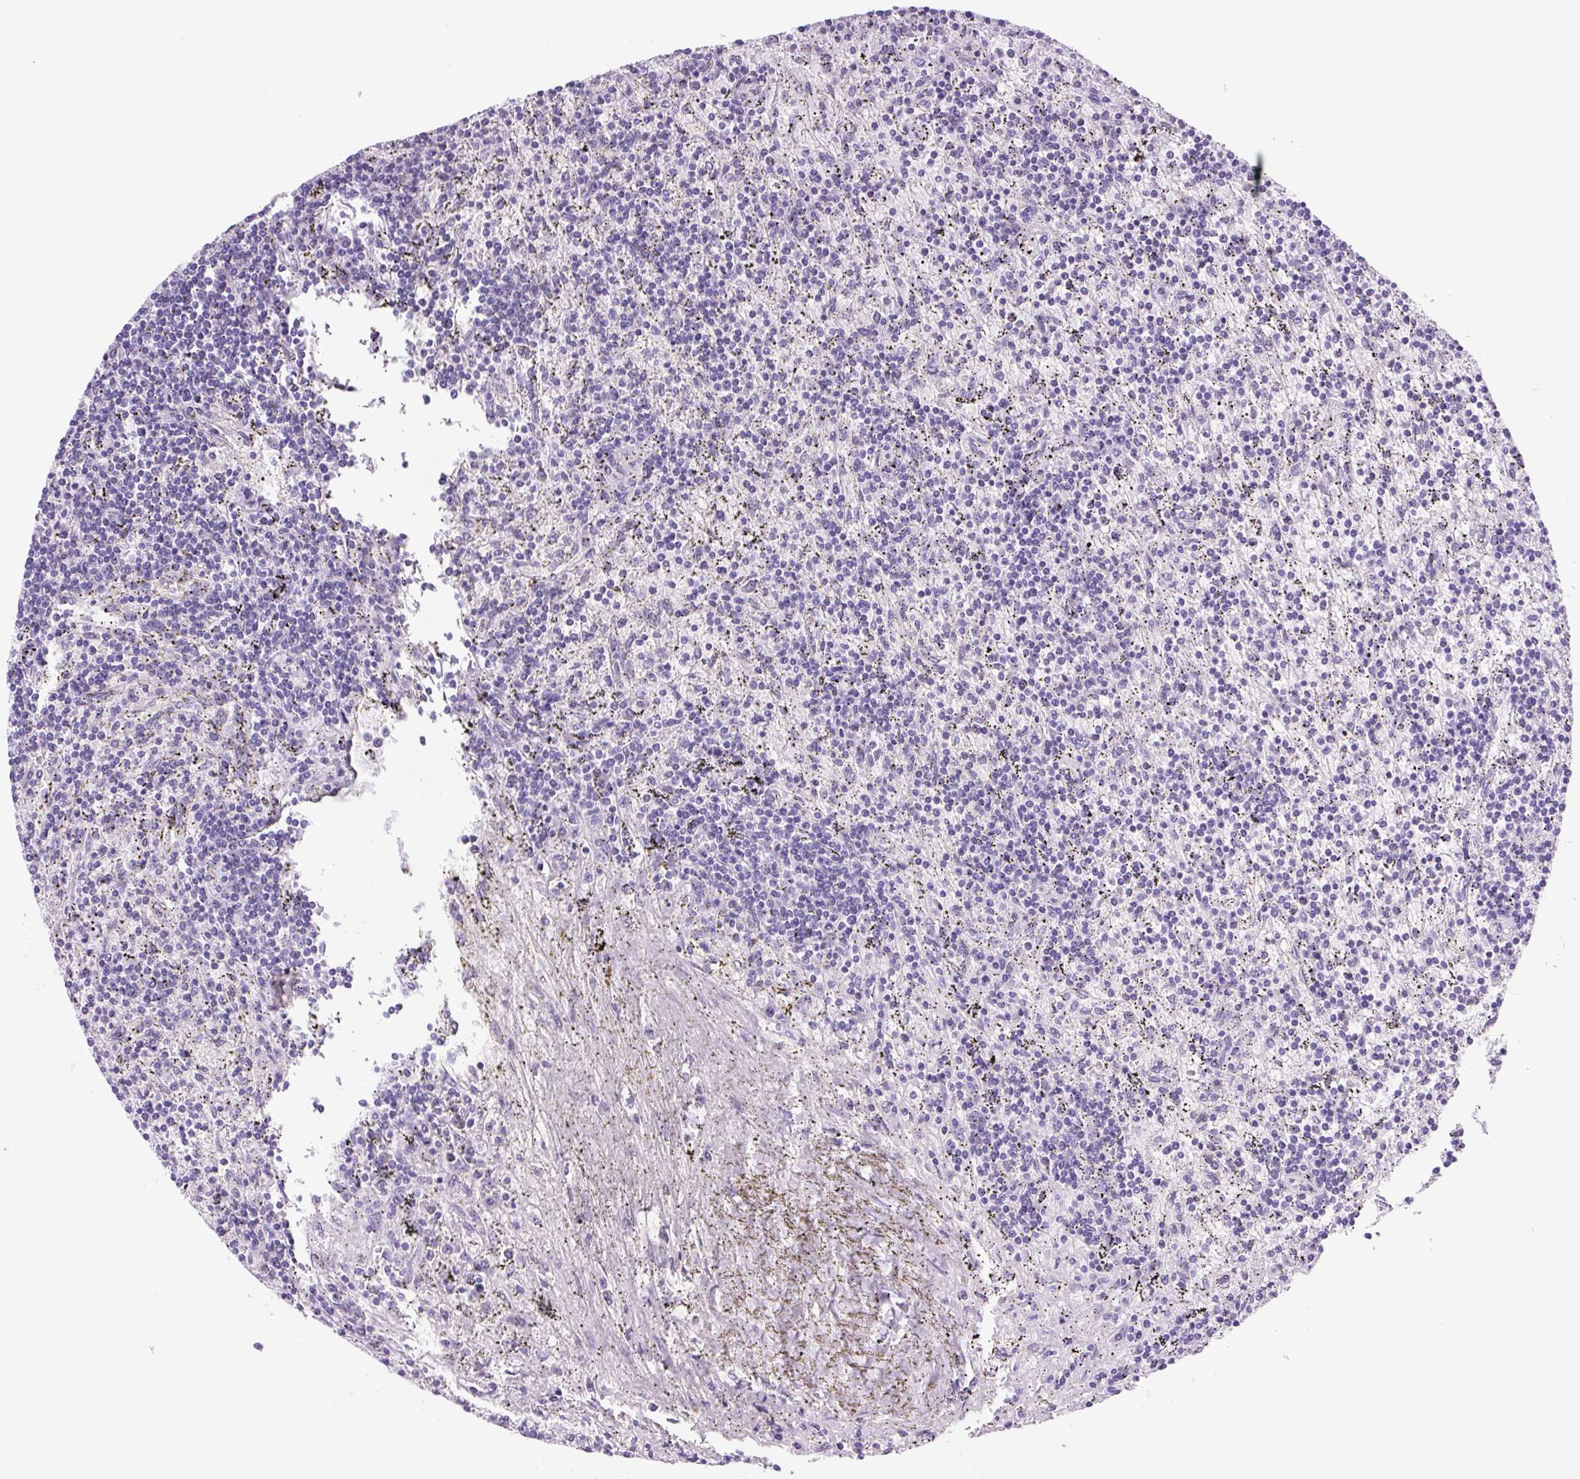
{"staining": {"intensity": "negative", "quantity": "none", "location": "none"}, "tissue": "lymphoma", "cell_type": "Tumor cells", "image_type": "cancer", "snomed": [{"axis": "morphology", "description": "Malignant lymphoma, non-Hodgkin's type, Low grade"}, {"axis": "topography", "description": "Spleen"}], "caption": "IHC micrograph of human low-grade malignant lymphoma, non-Hodgkin's type stained for a protein (brown), which exhibits no positivity in tumor cells. (DAB (3,3'-diaminobenzidine) immunohistochemistry (IHC), high magnification).", "gene": "PRRT1", "patient": {"sex": "male", "age": 76}}